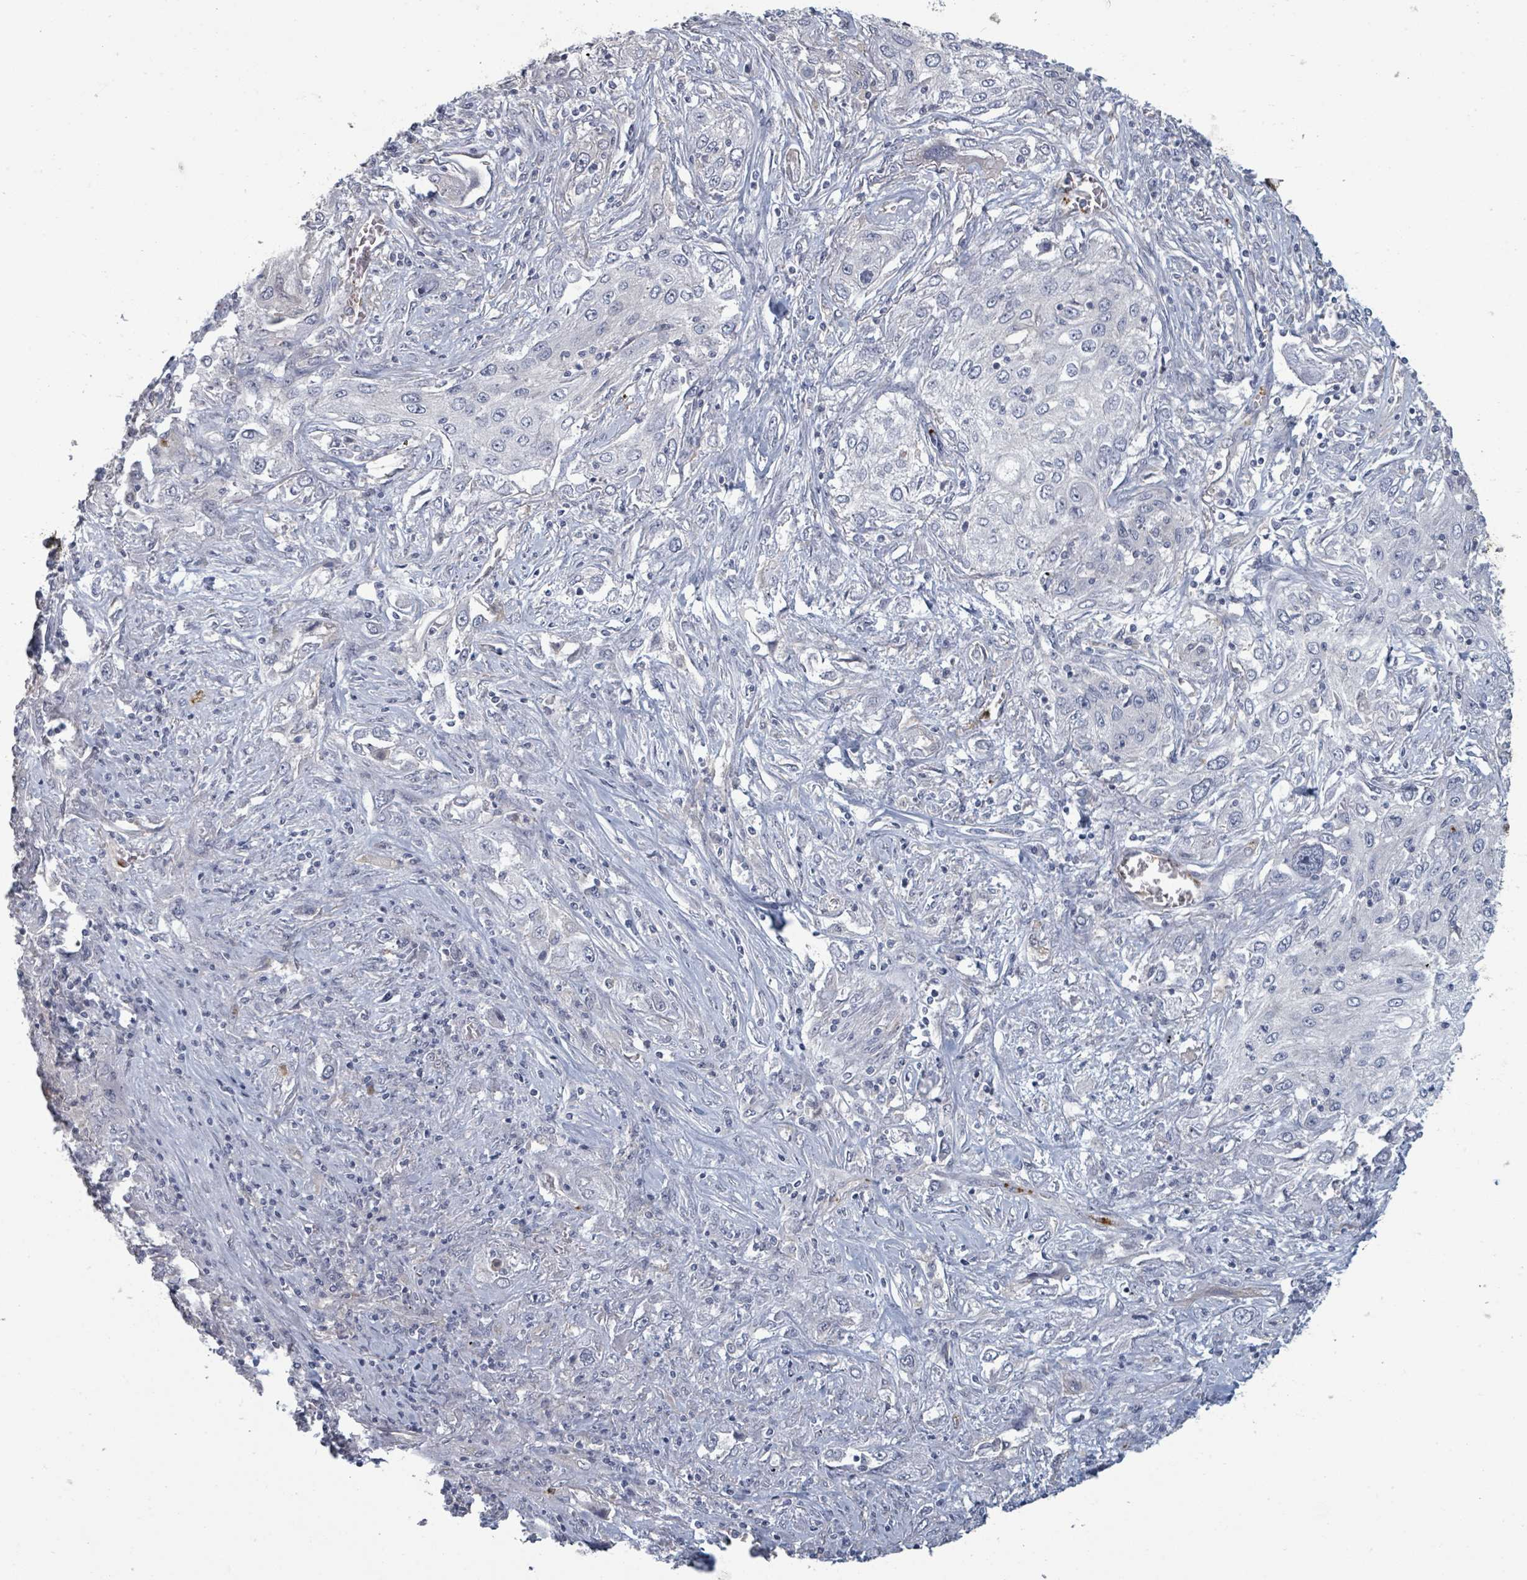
{"staining": {"intensity": "negative", "quantity": "none", "location": "none"}, "tissue": "lung cancer", "cell_type": "Tumor cells", "image_type": "cancer", "snomed": [{"axis": "morphology", "description": "Squamous cell carcinoma, NOS"}, {"axis": "topography", "description": "Lung"}], "caption": "Immunohistochemical staining of human lung cancer (squamous cell carcinoma) displays no significant expression in tumor cells.", "gene": "PLAUR", "patient": {"sex": "female", "age": 69}}